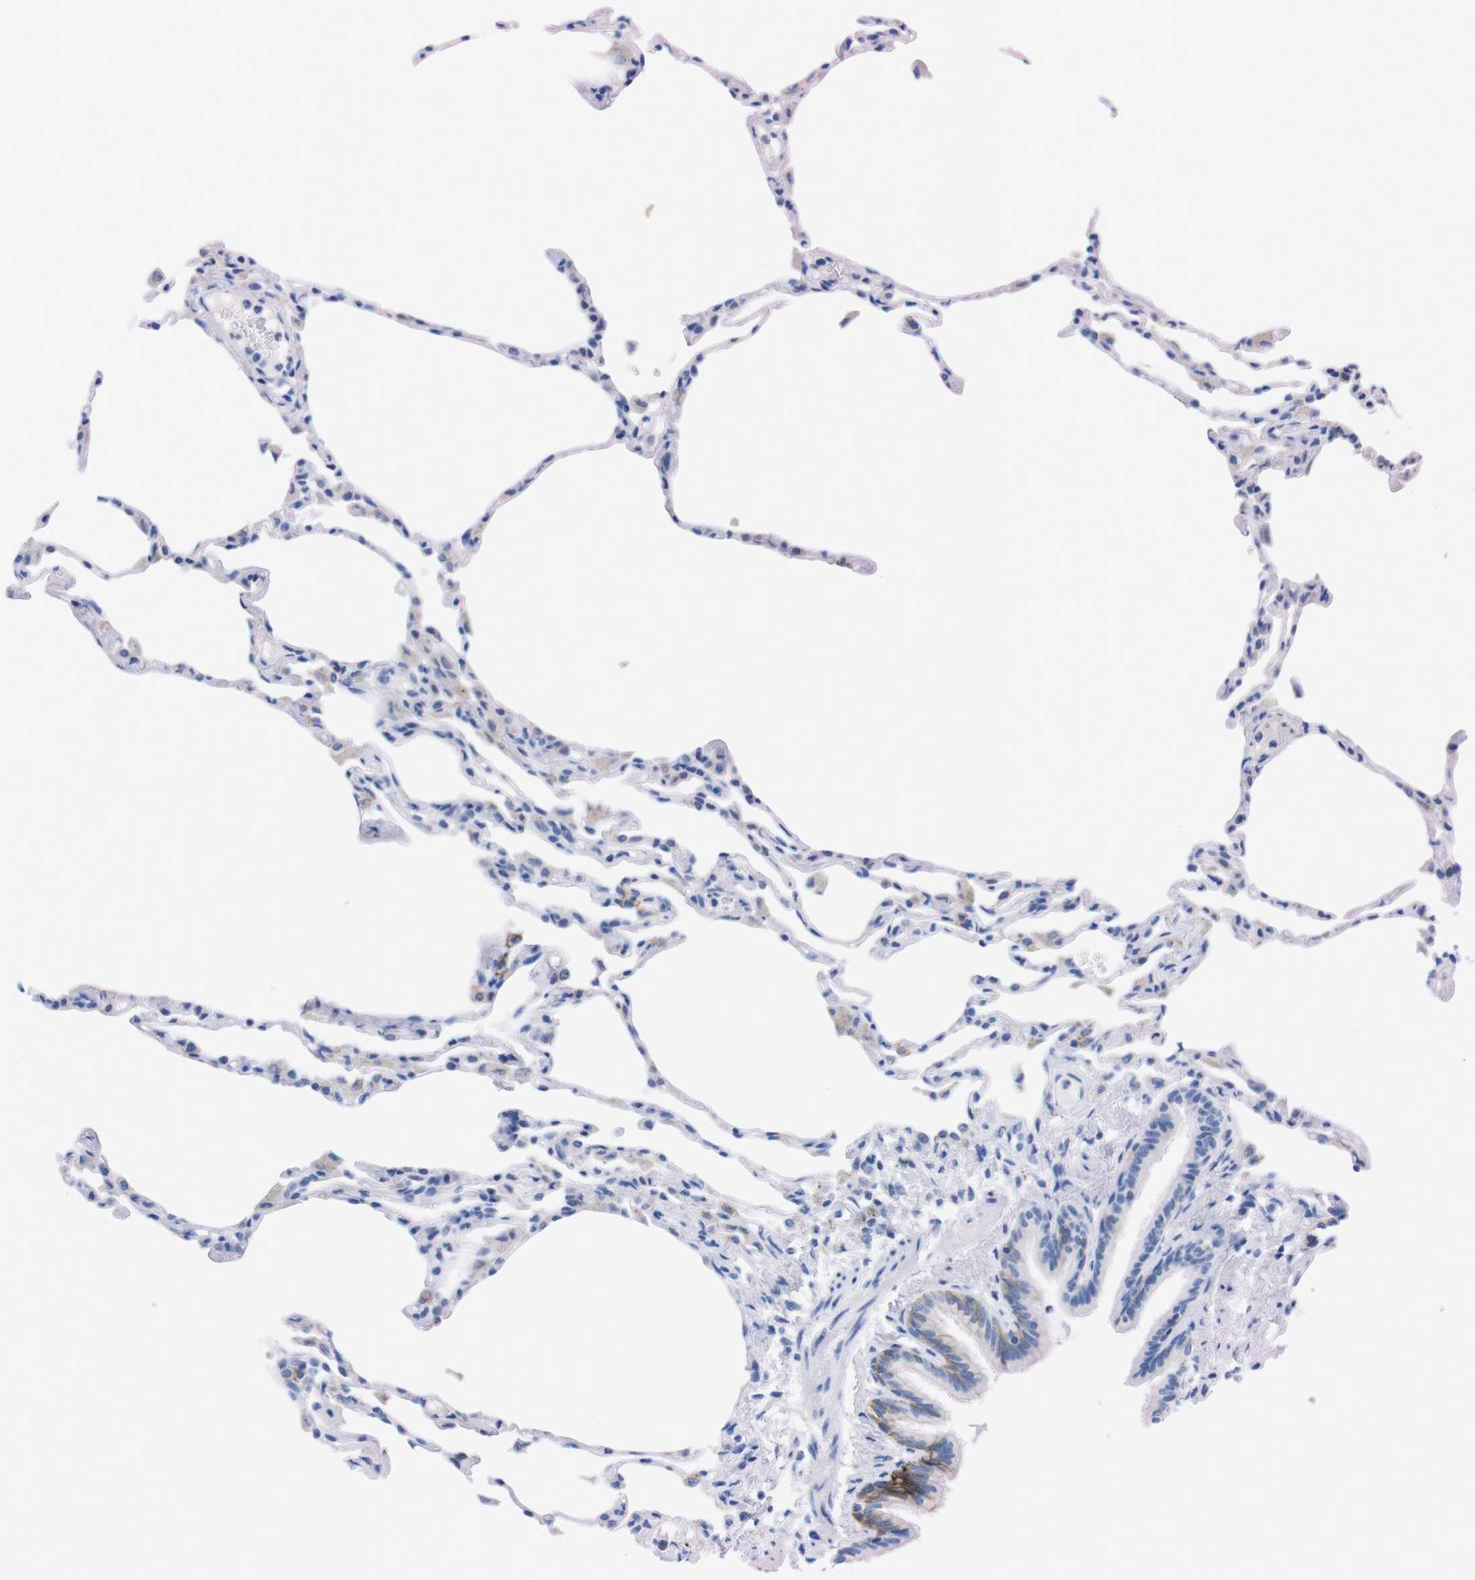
{"staining": {"intensity": "negative", "quantity": "none", "location": "none"}, "tissue": "lung", "cell_type": "Alveolar cells", "image_type": "normal", "snomed": [{"axis": "morphology", "description": "Normal tissue, NOS"}, {"axis": "topography", "description": "Lung"}], "caption": "Protein analysis of benign lung exhibits no significant expression in alveolar cells.", "gene": "TMEM243", "patient": {"sex": "female", "age": 49}}